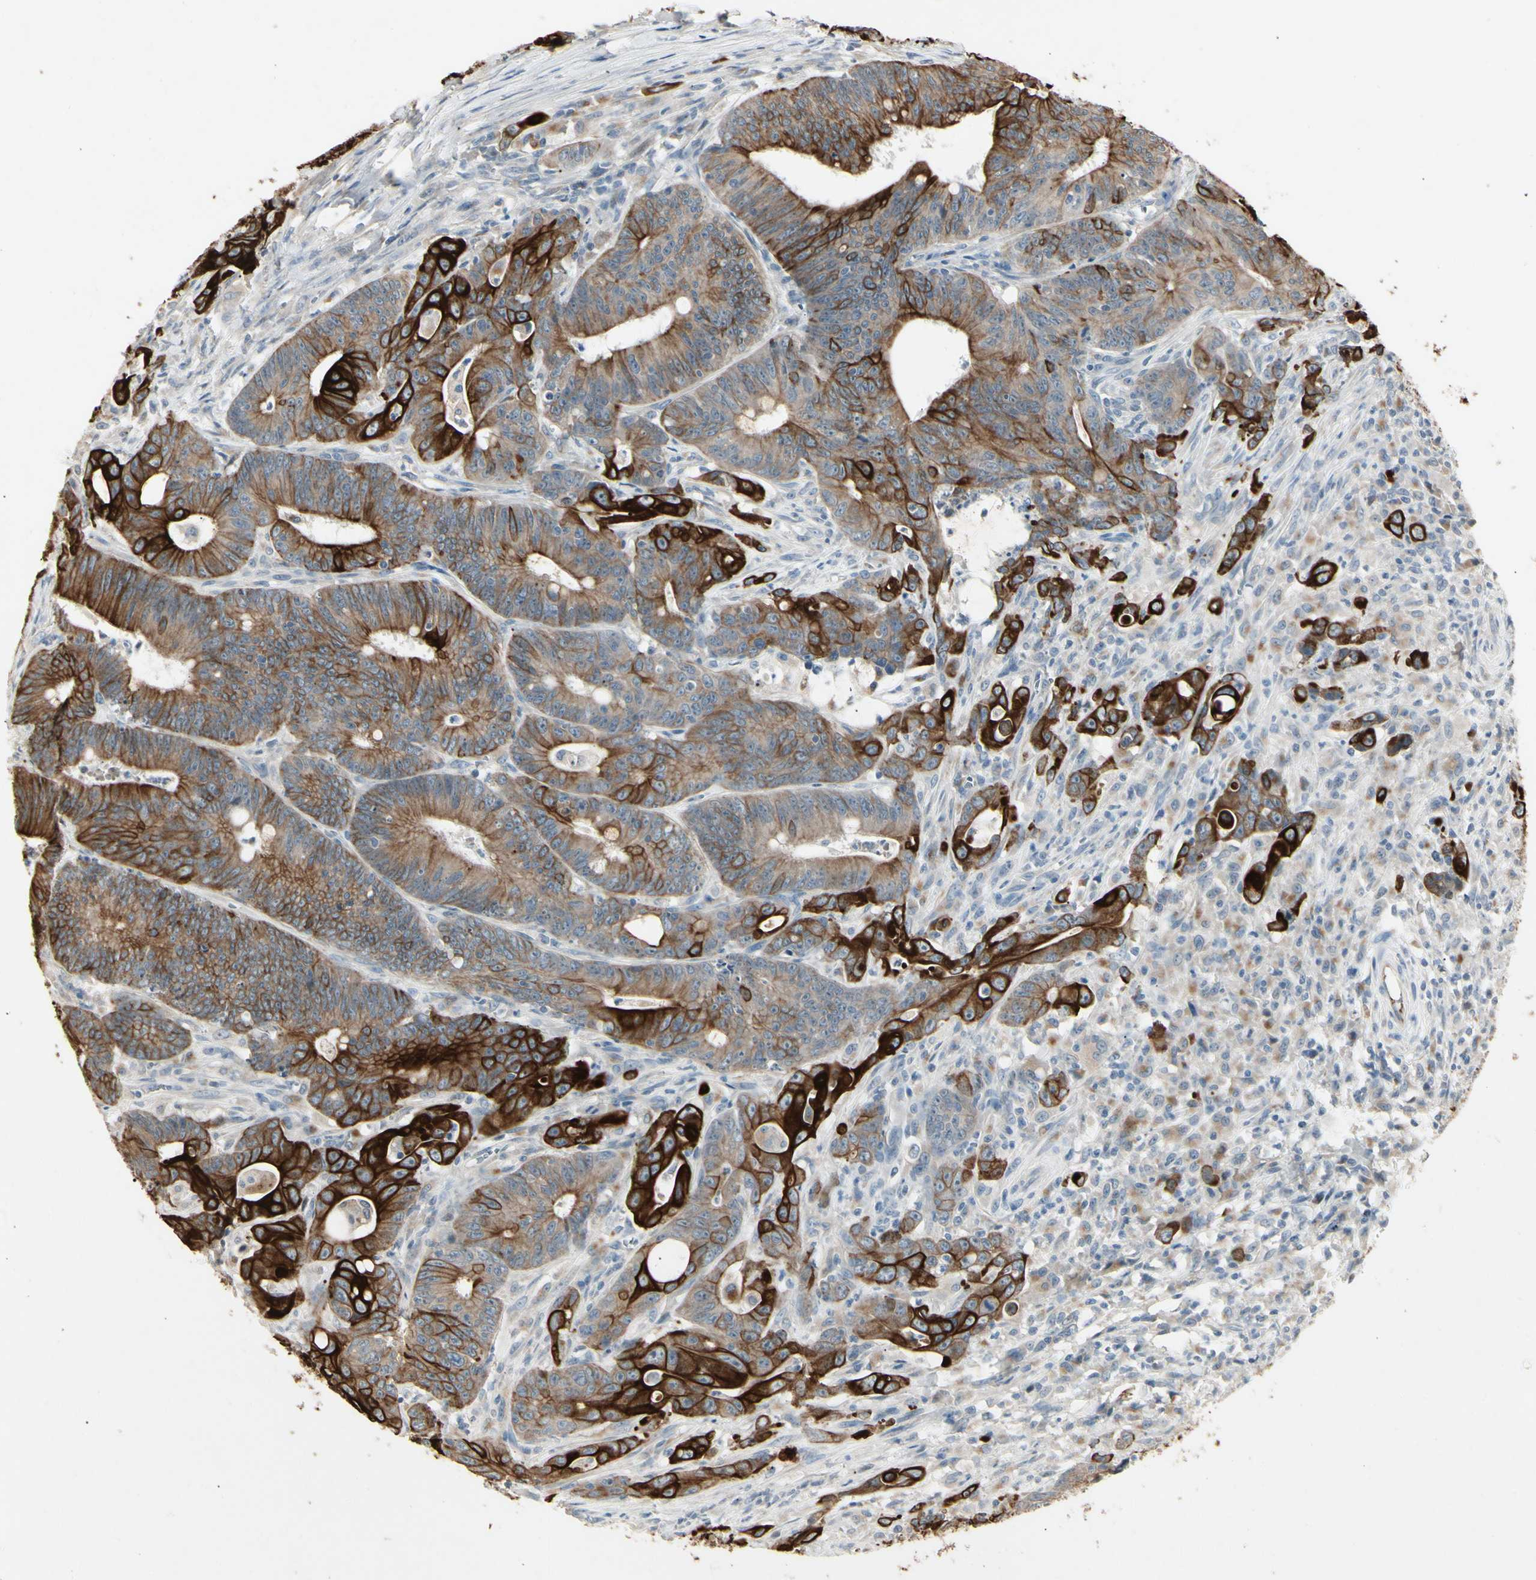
{"staining": {"intensity": "strong", "quantity": ">75%", "location": "cytoplasmic/membranous"}, "tissue": "colorectal cancer", "cell_type": "Tumor cells", "image_type": "cancer", "snomed": [{"axis": "morphology", "description": "Adenocarcinoma, NOS"}, {"axis": "topography", "description": "Colon"}], "caption": "Protein expression by immunohistochemistry (IHC) demonstrates strong cytoplasmic/membranous expression in about >75% of tumor cells in colorectal cancer. The staining was performed using DAB (3,3'-diaminobenzidine) to visualize the protein expression in brown, while the nuclei were stained in blue with hematoxylin (Magnification: 20x).", "gene": "SKIL", "patient": {"sex": "male", "age": 45}}